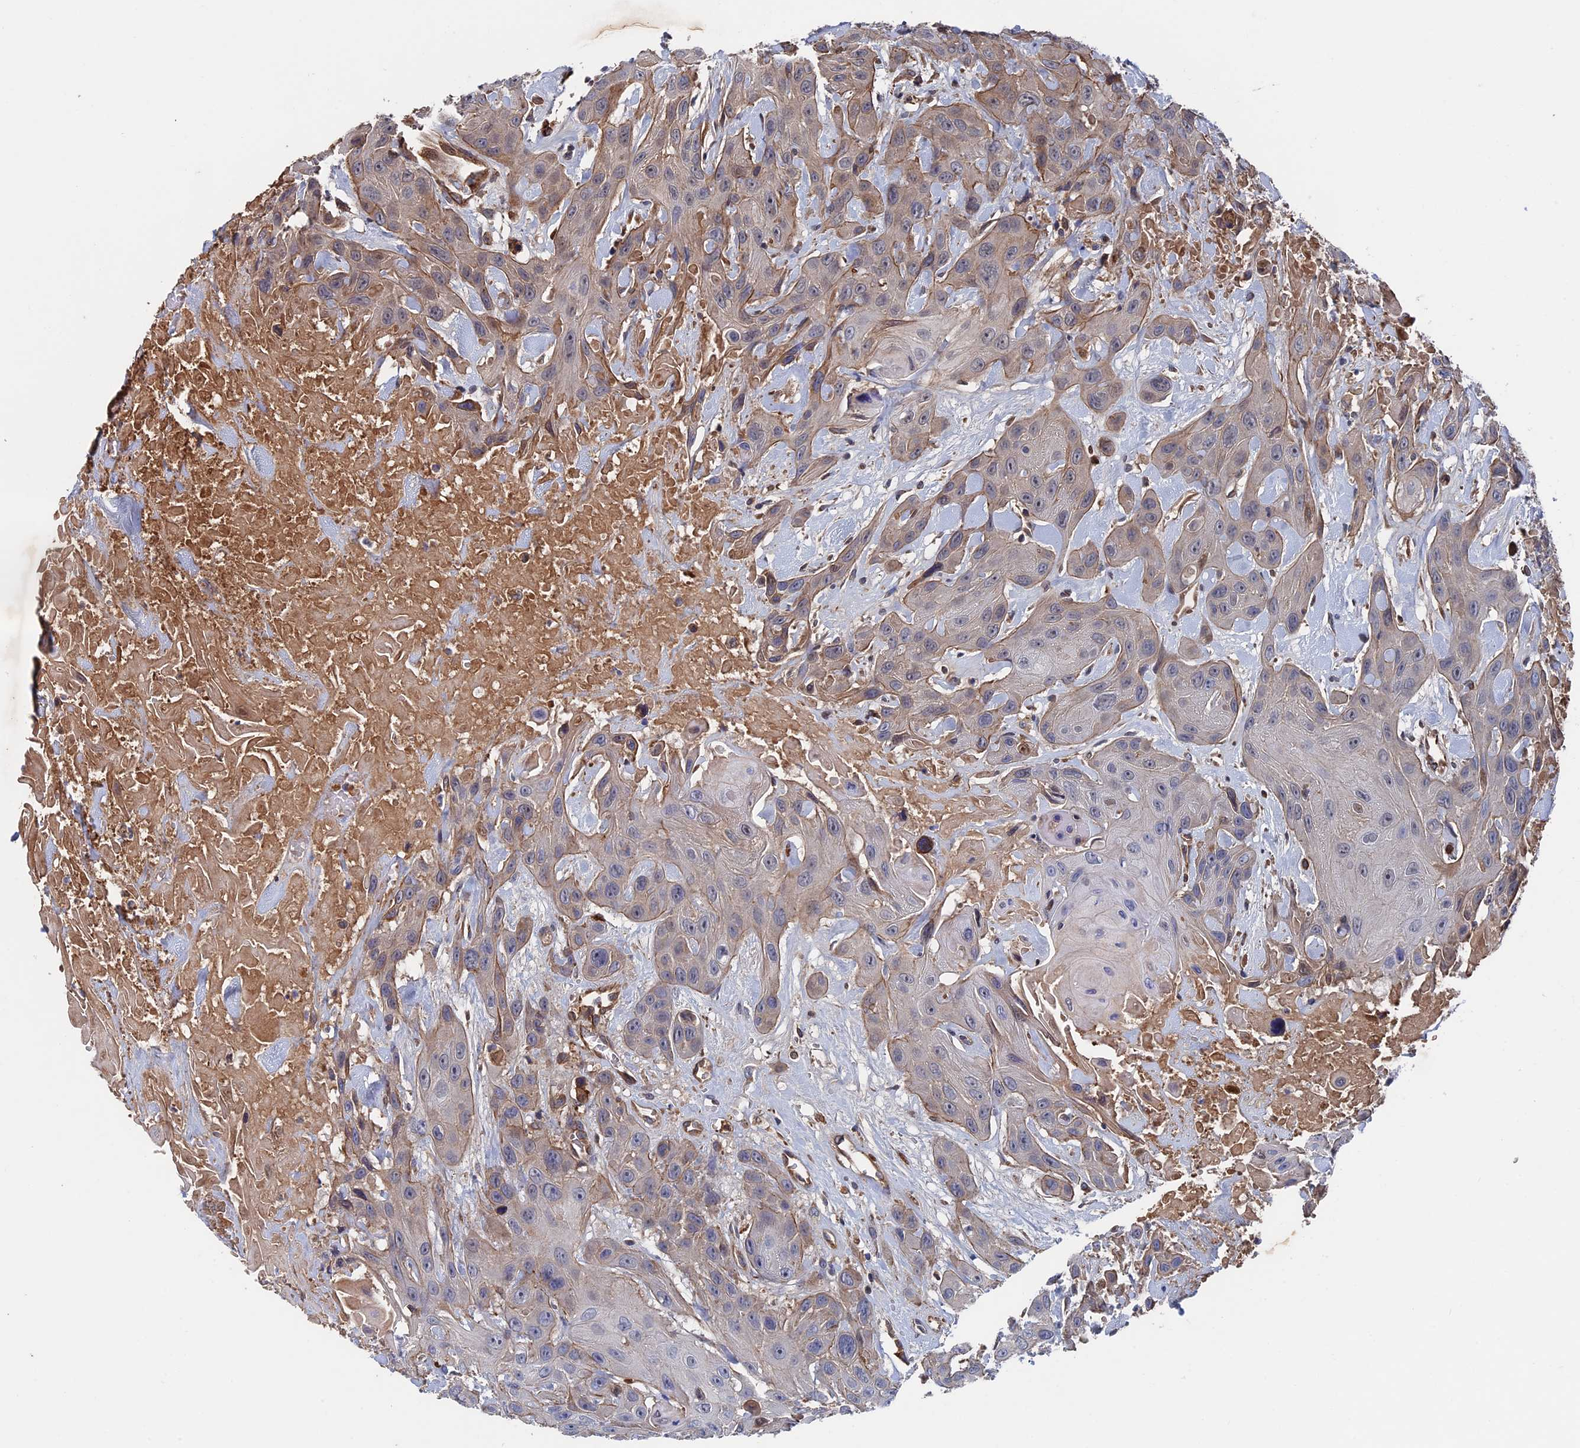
{"staining": {"intensity": "weak", "quantity": "<25%", "location": "cytoplasmic/membranous"}, "tissue": "head and neck cancer", "cell_type": "Tumor cells", "image_type": "cancer", "snomed": [{"axis": "morphology", "description": "Squamous cell carcinoma, NOS"}, {"axis": "topography", "description": "Head-Neck"}], "caption": "Human head and neck cancer stained for a protein using immunohistochemistry shows no expression in tumor cells.", "gene": "RPUSD1", "patient": {"sex": "male", "age": 81}}